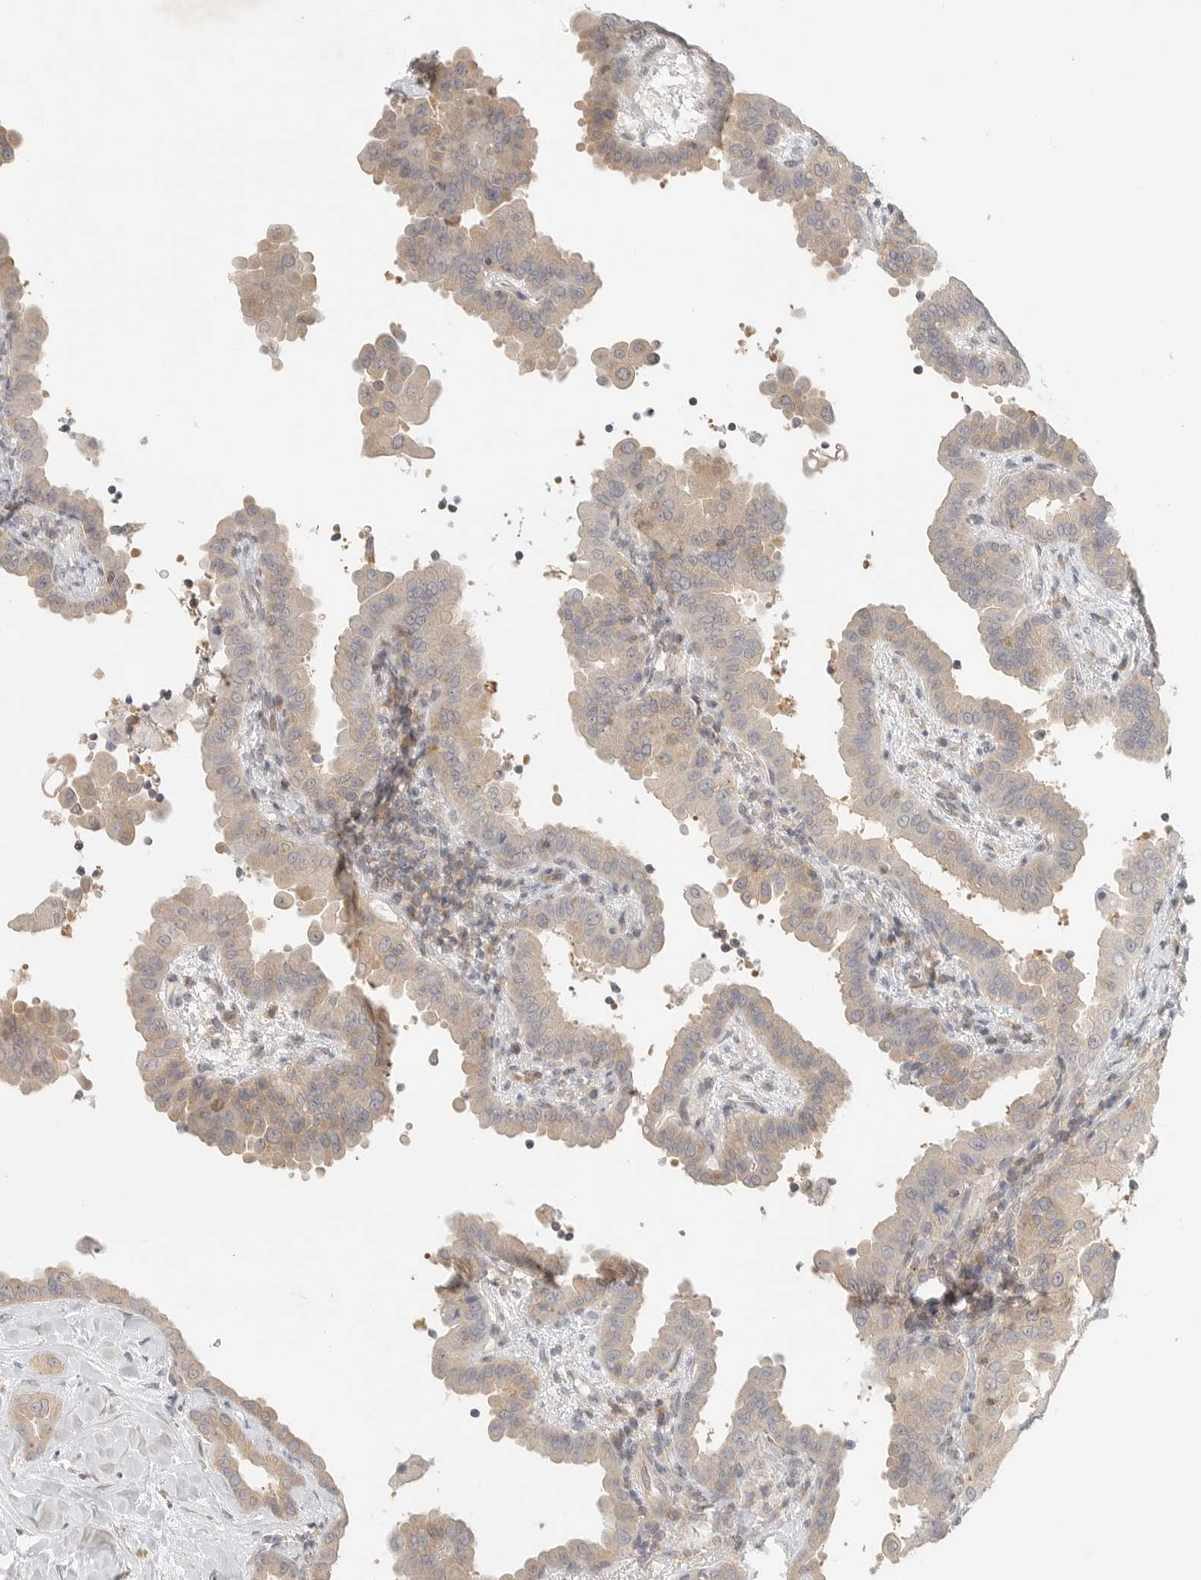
{"staining": {"intensity": "weak", "quantity": "<25%", "location": "cytoplasmic/membranous"}, "tissue": "thyroid cancer", "cell_type": "Tumor cells", "image_type": "cancer", "snomed": [{"axis": "morphology", "description": "Papillary adenocarcinoma, NOS"}, {"axis": "topography", "description": "Thyroid gland"}], "caption": "This micrograph is of thyroid papillary adenocarcinoma stained with immunohistochemistry (IHC) to label a protein in brown with the nuclei are counter-stained blue. There is no expression in tumor cells.", "gene": "HDAC6", "patient": {"sex": "male", "age": 33}}